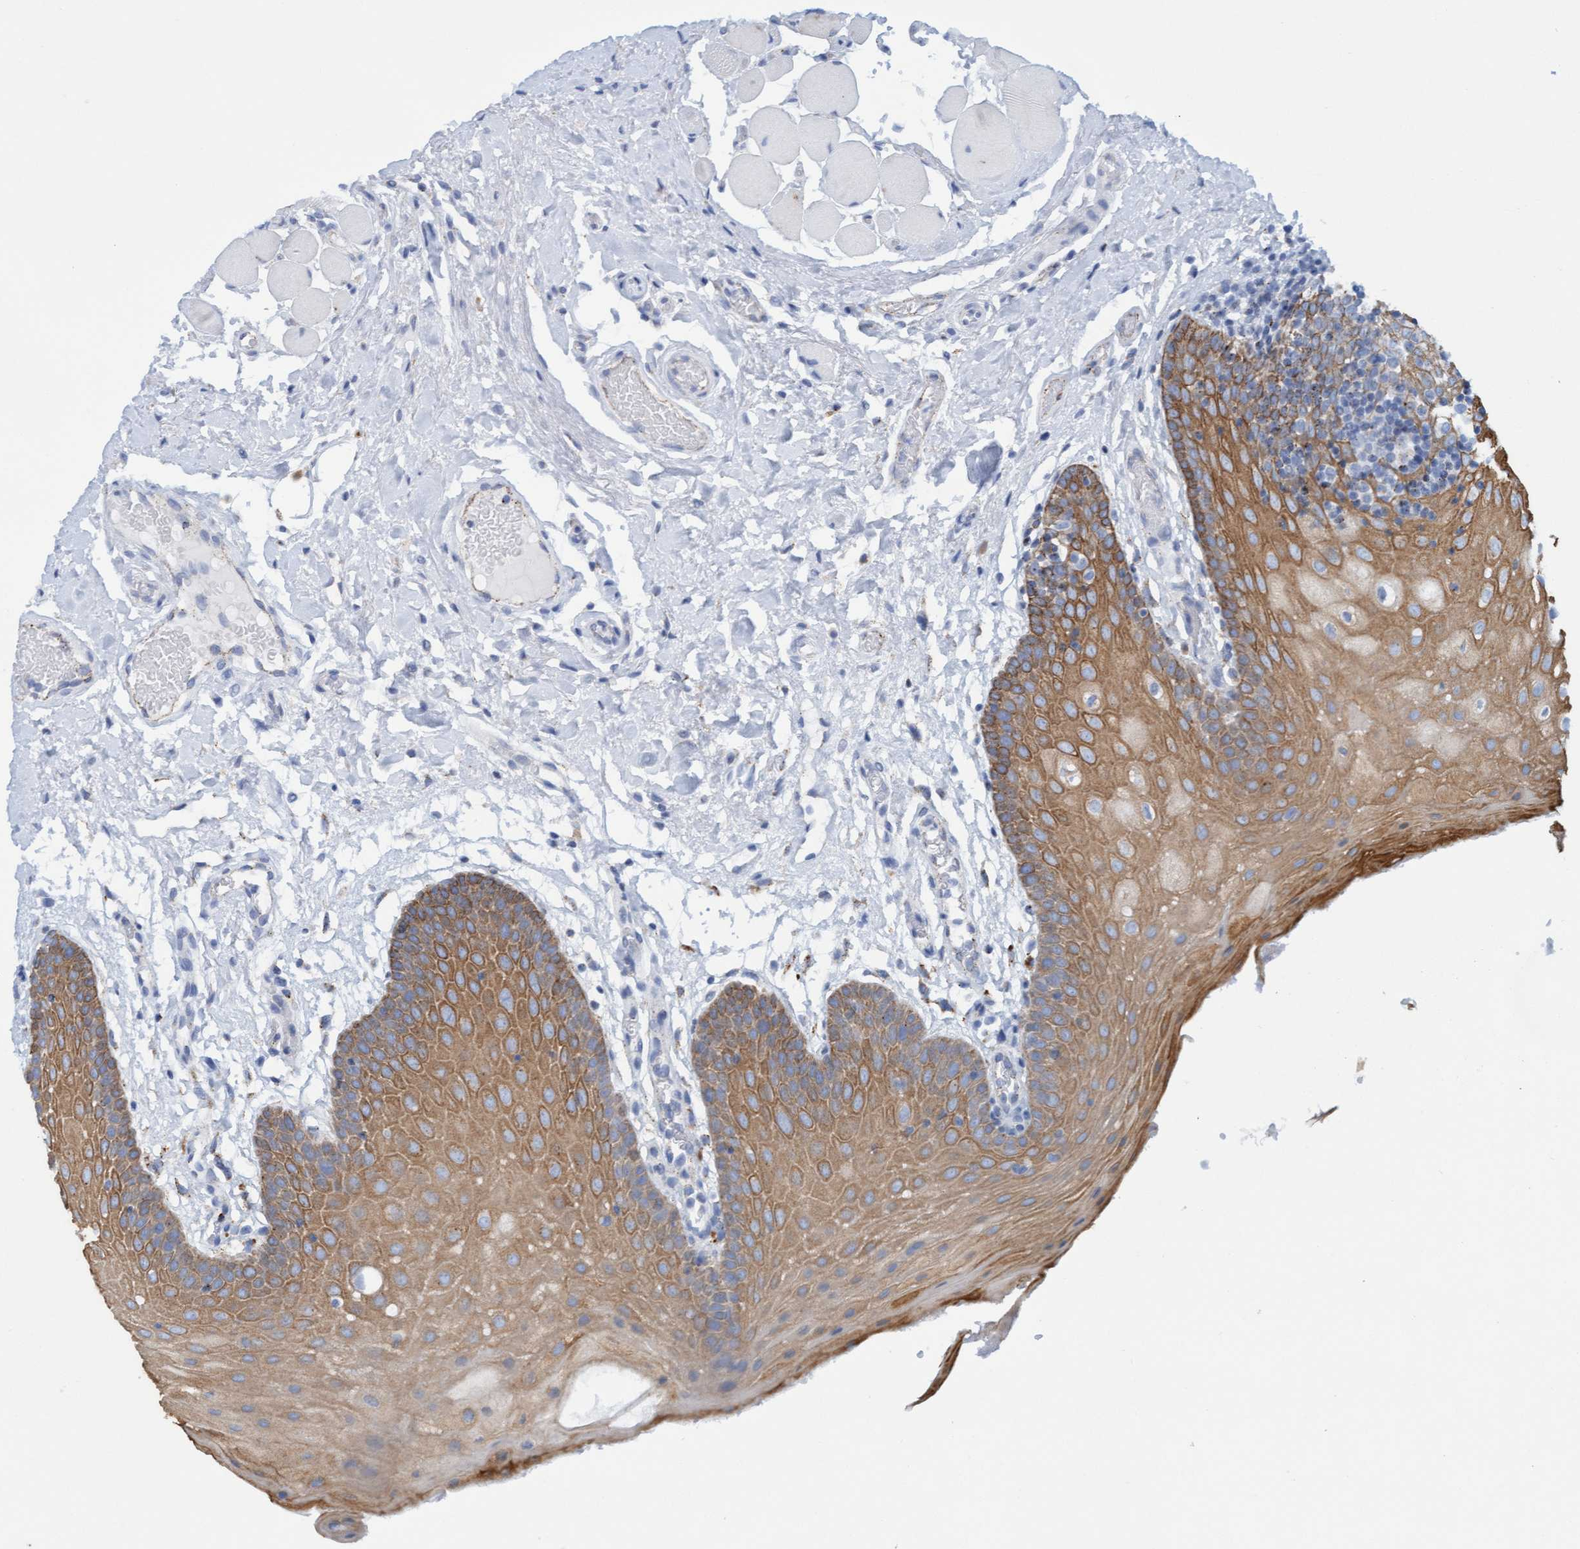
{"staining": {"intensity": "moderate", "quantity": ">75%", "location": "cytoplasmic/membranous"}, "tissue": "oral mucosa", "cell_type": "Squamous epithelial cells", "image_type": "normal", "snomed": [{"axis": "morphology", "description": "Normal tissue, NOS"}, {"axis": "morphology", "description": "Squamous cell carcinoma, NOS"}, {"axis": "topography", "description": "Oral tissue"}, {"axis": "topography", "description": "Head-Neck"}], "caption": "This histopathology image demonstrates immunohistochemistry staining of normal human oral mucosa, with medium moderate cytoplasmic/membranous expression in approximately >75% of squamous epithelial cells.", "gene": "SGSH", "patient": {"sex": "male", "age": 71}}